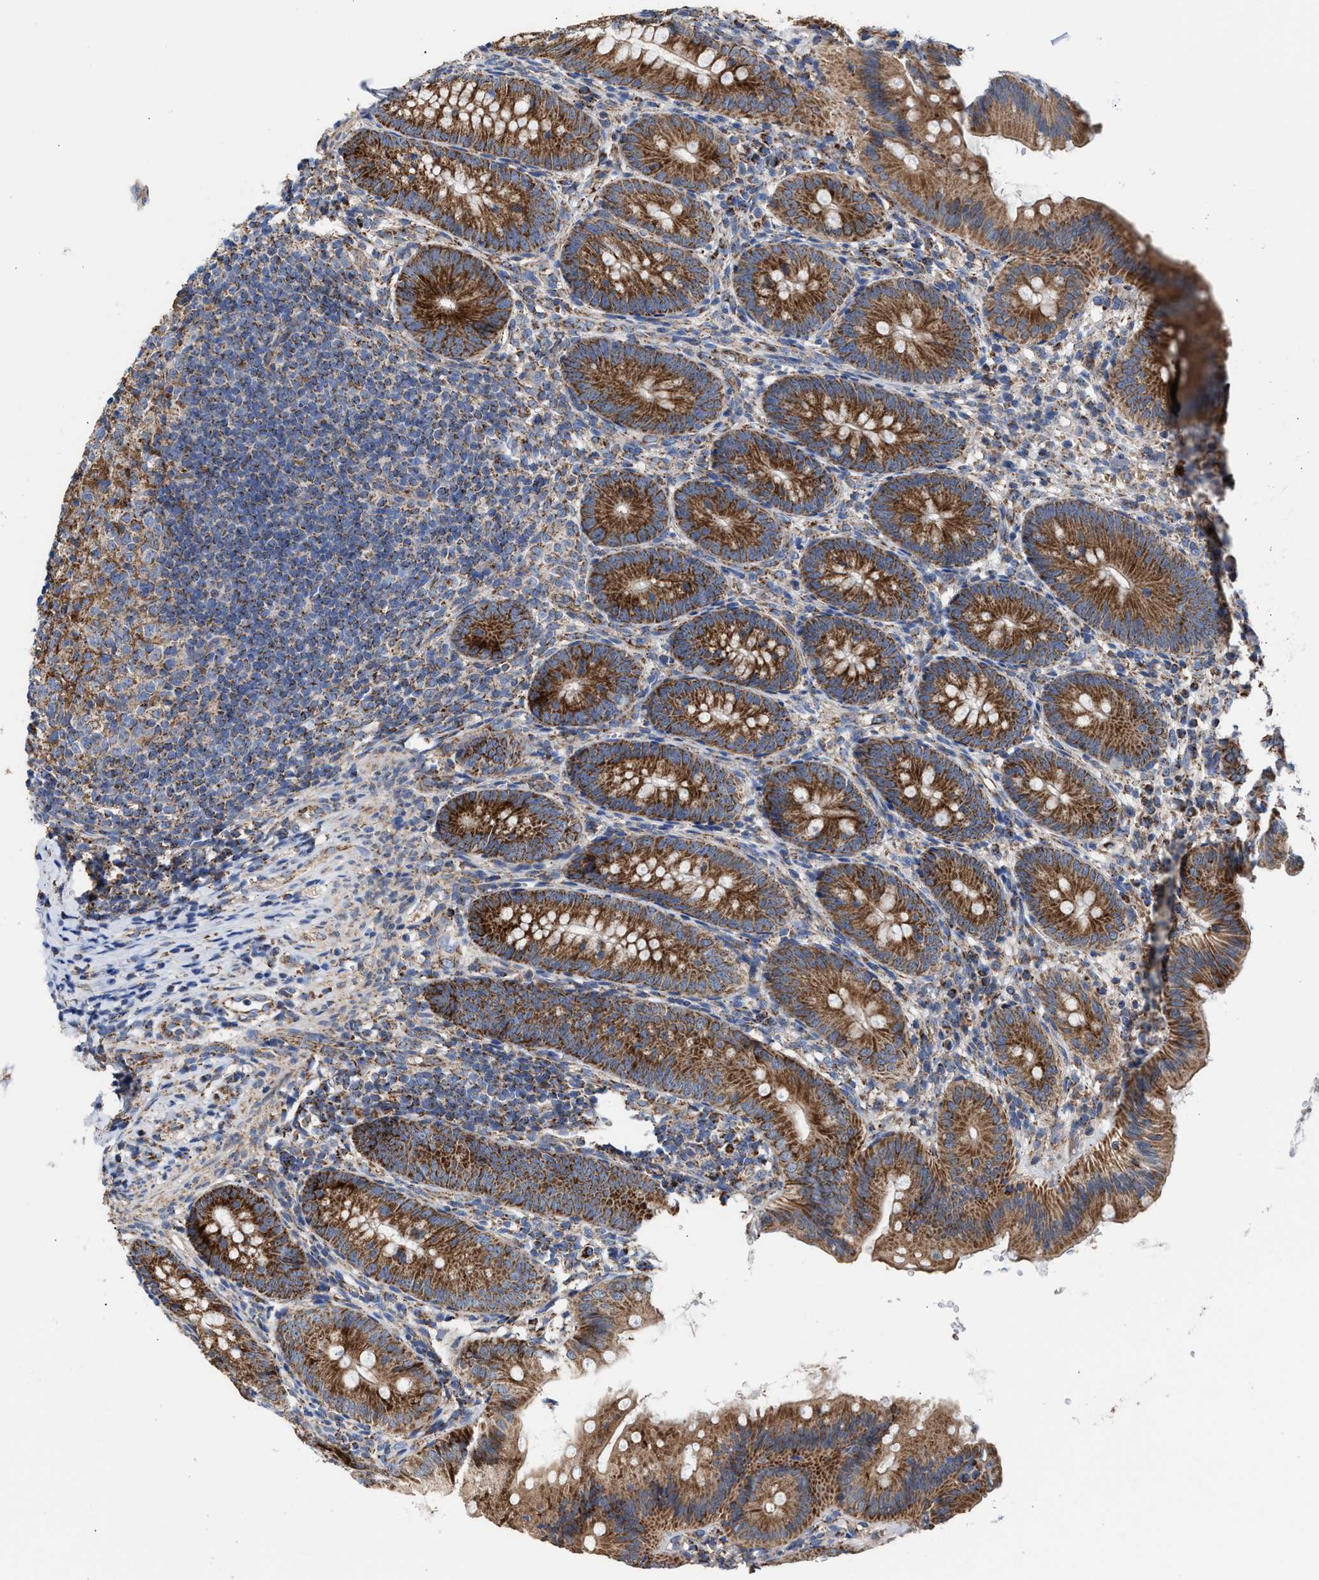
{"staining": {"intensity": "strong", "quantity": ">75%", "location": "cytoplasmic/membranous"}, "tissue": "appendix", "cell_type": "Glandular cells", "image_type": "normal", "snomed": [{"axis": "morphology", "description": "Normal tissue, NOS"}, {"axis": "topography", "description": "Appendix"}], "caption": "Immunohistochemistry (IHC) image of benign appendix: human appendix stained using IHC exhibits high levels of strong protein expression localized specifically in the cytoplasmic/membranous of glandular cells, appearing as a cytoplasmic/membranous brown color.", "gene": "MECR", "patient": {"sex": "male", "age": 1}}